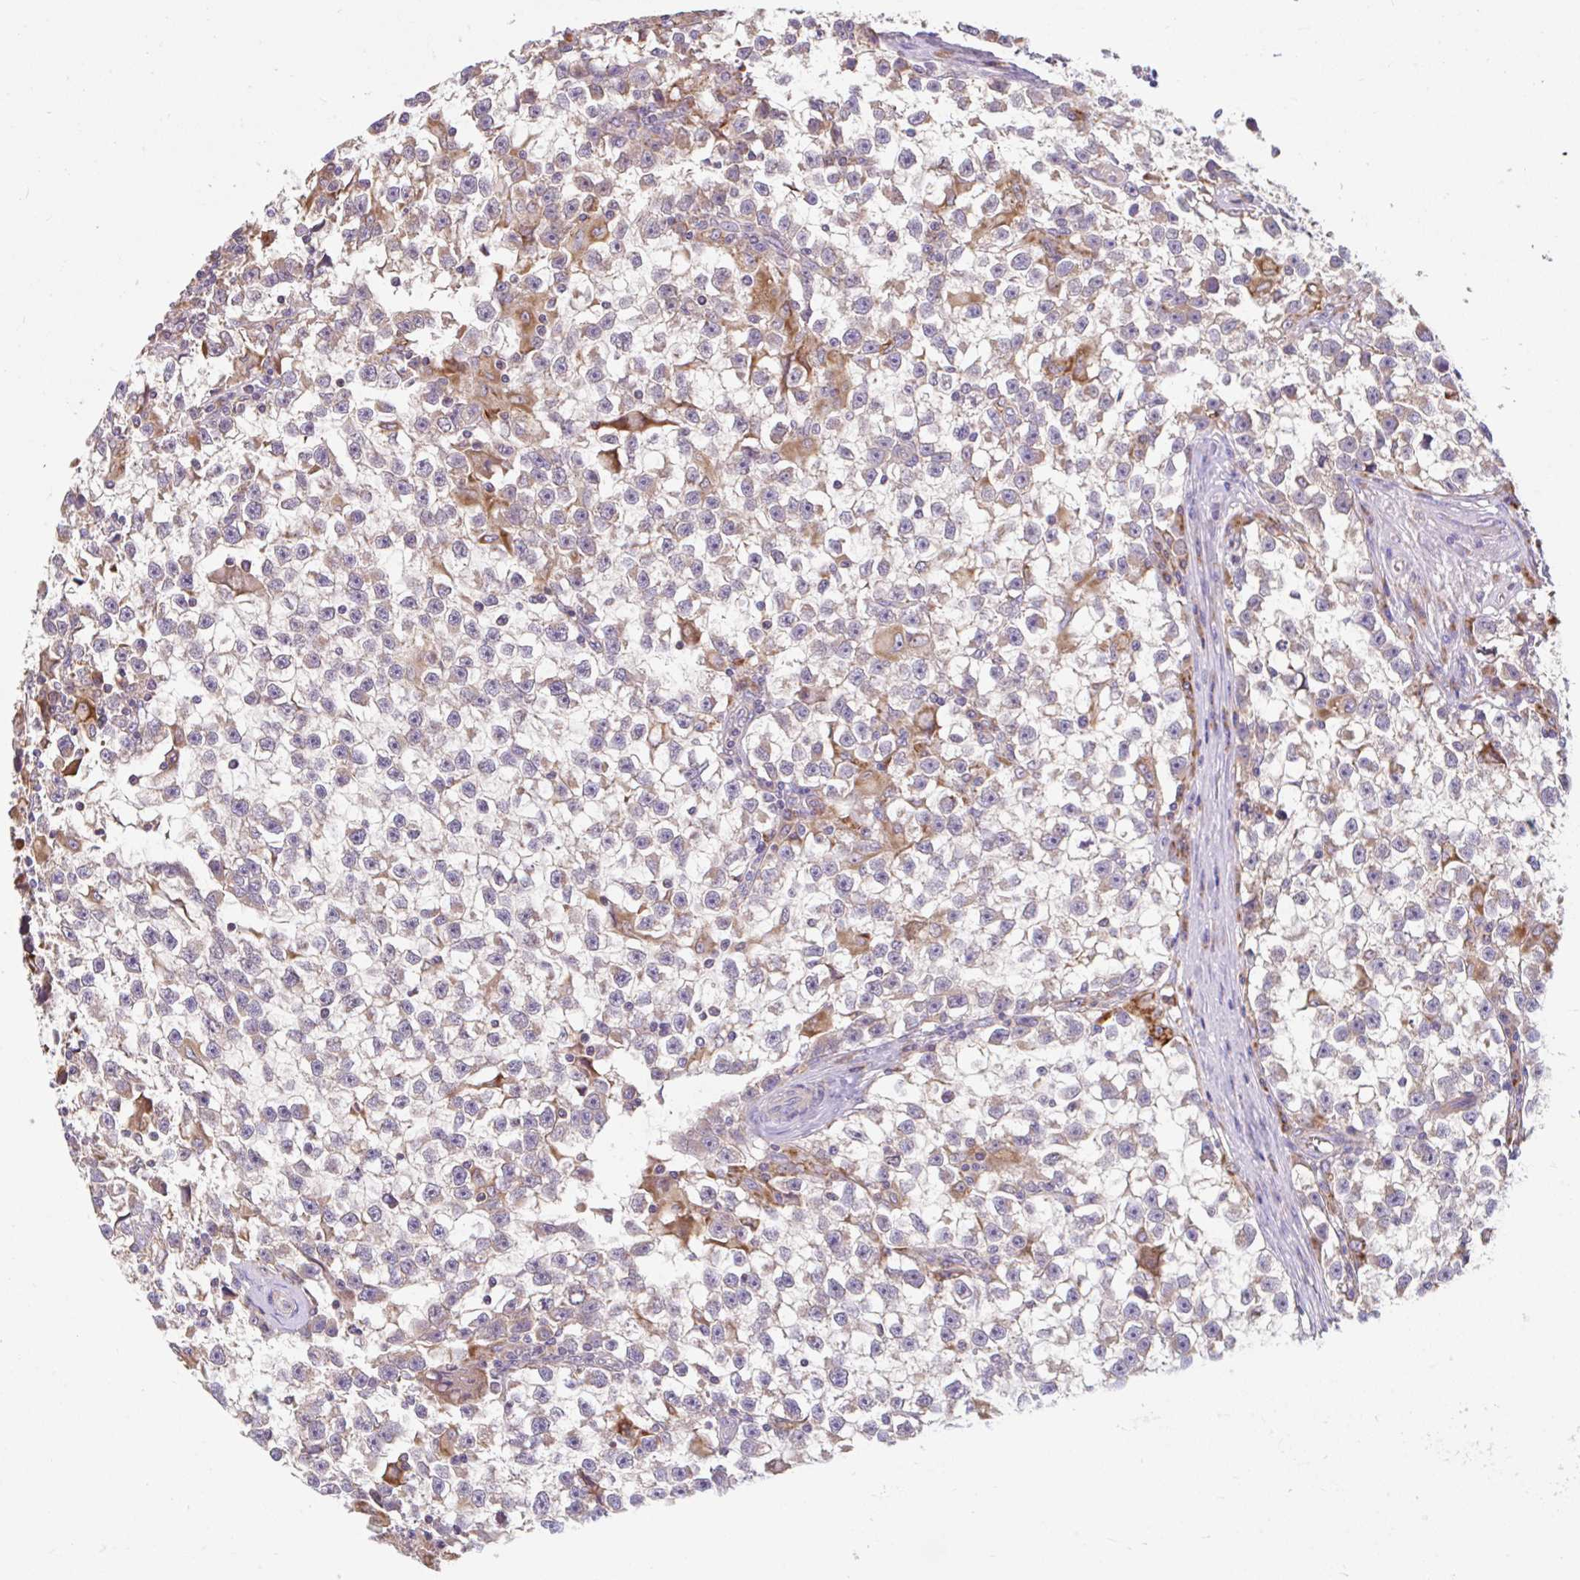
{"staining": {"intensity": "weak", "quantity": "<25%", "location": "cytoplasmic/membranous"}, "tissue": "testis cancer", "cell_type": "Tumor cells", "image_type": "cancer", "snomed": [{"axis": "morphology", "description": "Seminoma, NOS"}, {"axis": "topography", "description": "Testis"}], "caption": "Tumor cells are negative for brown protein staining in testis cancer.", "gene": "RALBP1", "patient": {"sex": "male", "age": 31}}